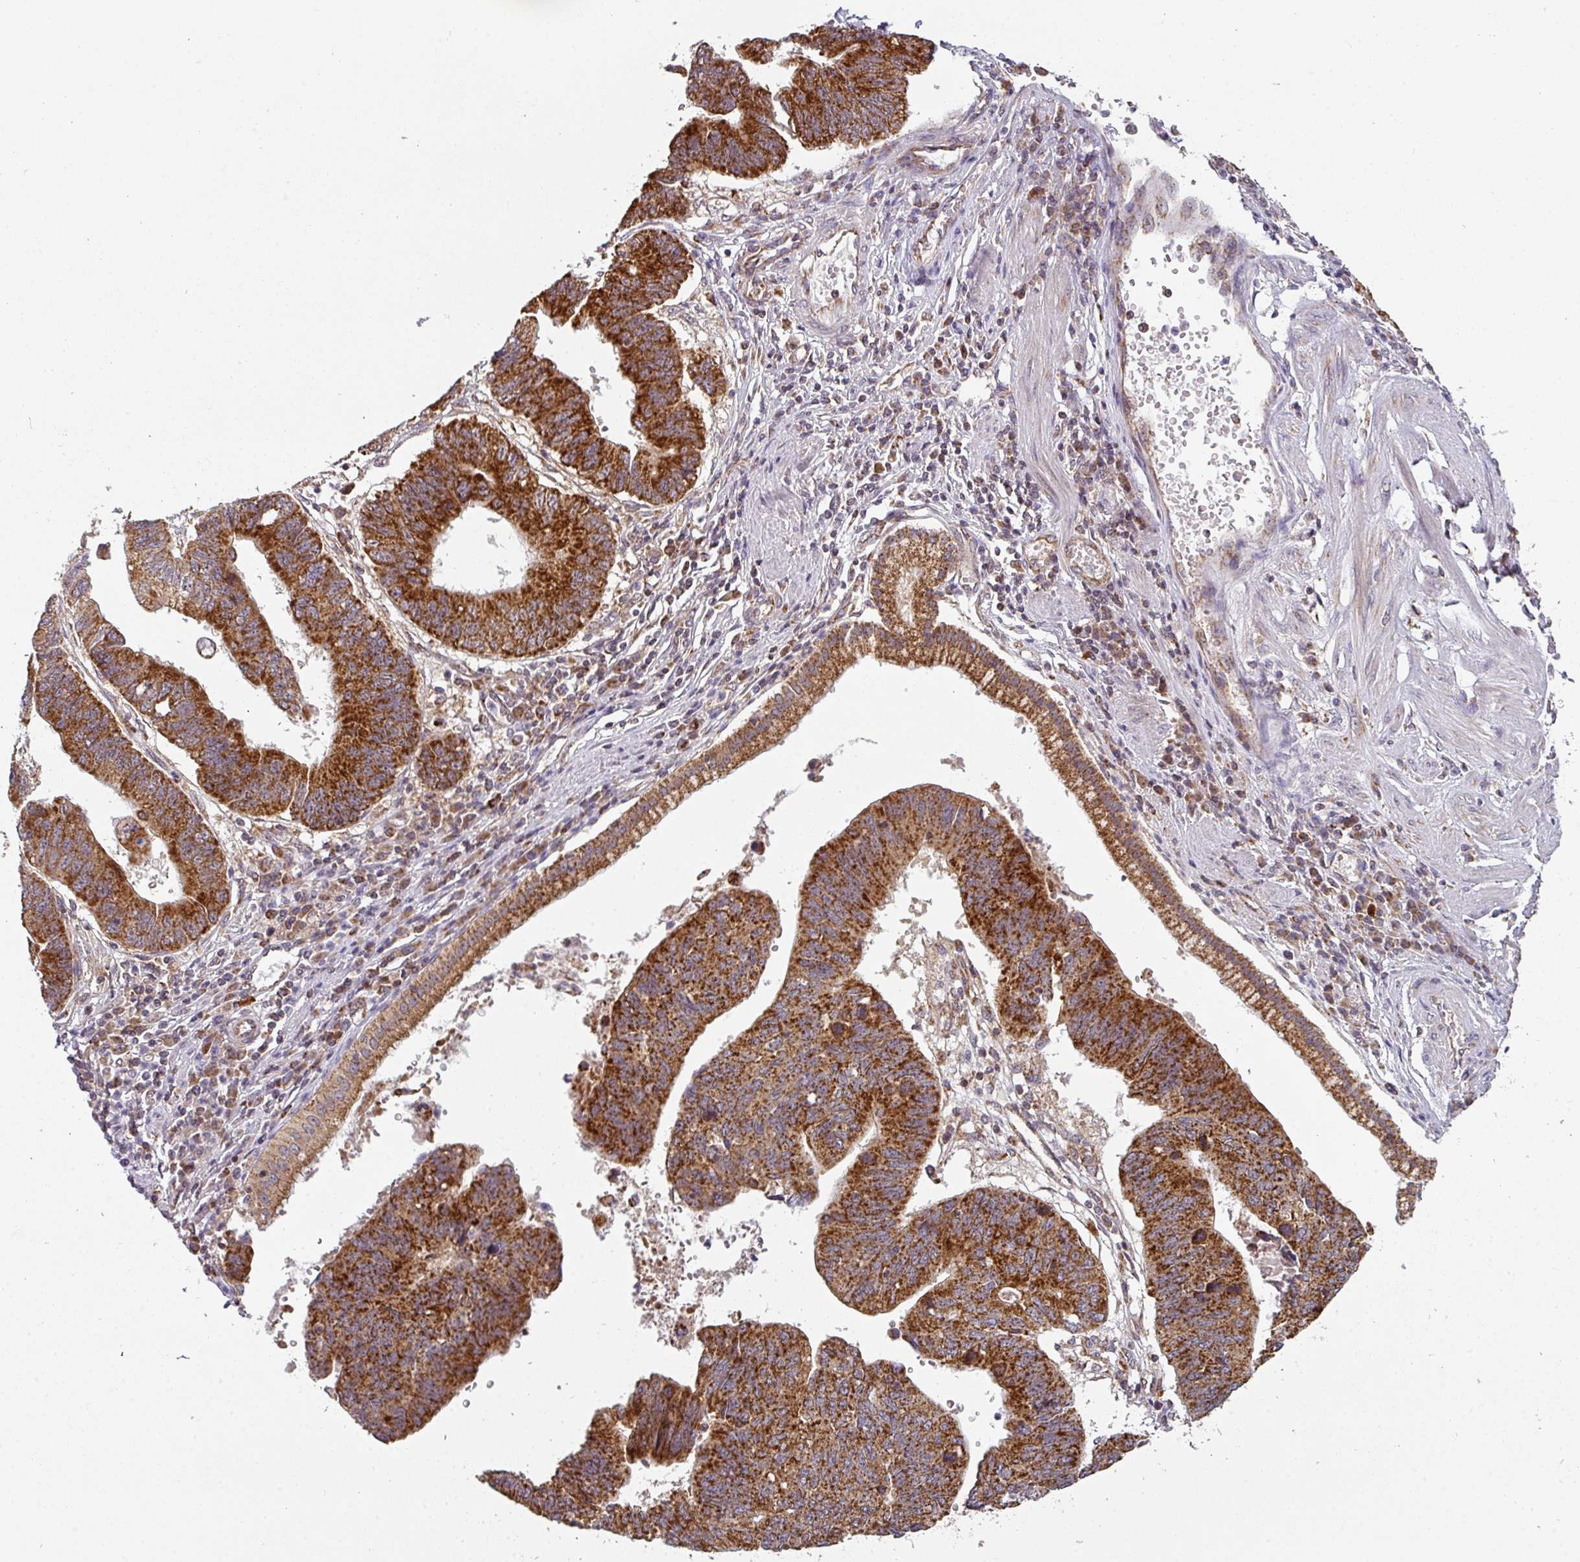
{"staining": {"intensity": "strong", "quantity": ">75%", "location": "cytoplasmic/membranous"}, "tissue": "stomach cancer", "cell_type": "Tumor cells", "image_type": "cancer", "snomed": [{"axis": "morphology", "description": "Adenocarcinoma, NOS"}, {"axis": "topography", "description": "Stomach"}], "caption": "The histopathology image exhibits immunohistochemical staining of adenocarcinoma (stomach). There is strong cytoplasmic/membranous positivity is seen in about >75% of tumor cells.", "gene": "MRPS16", "patient": {"sex": "male", "age": 59}}